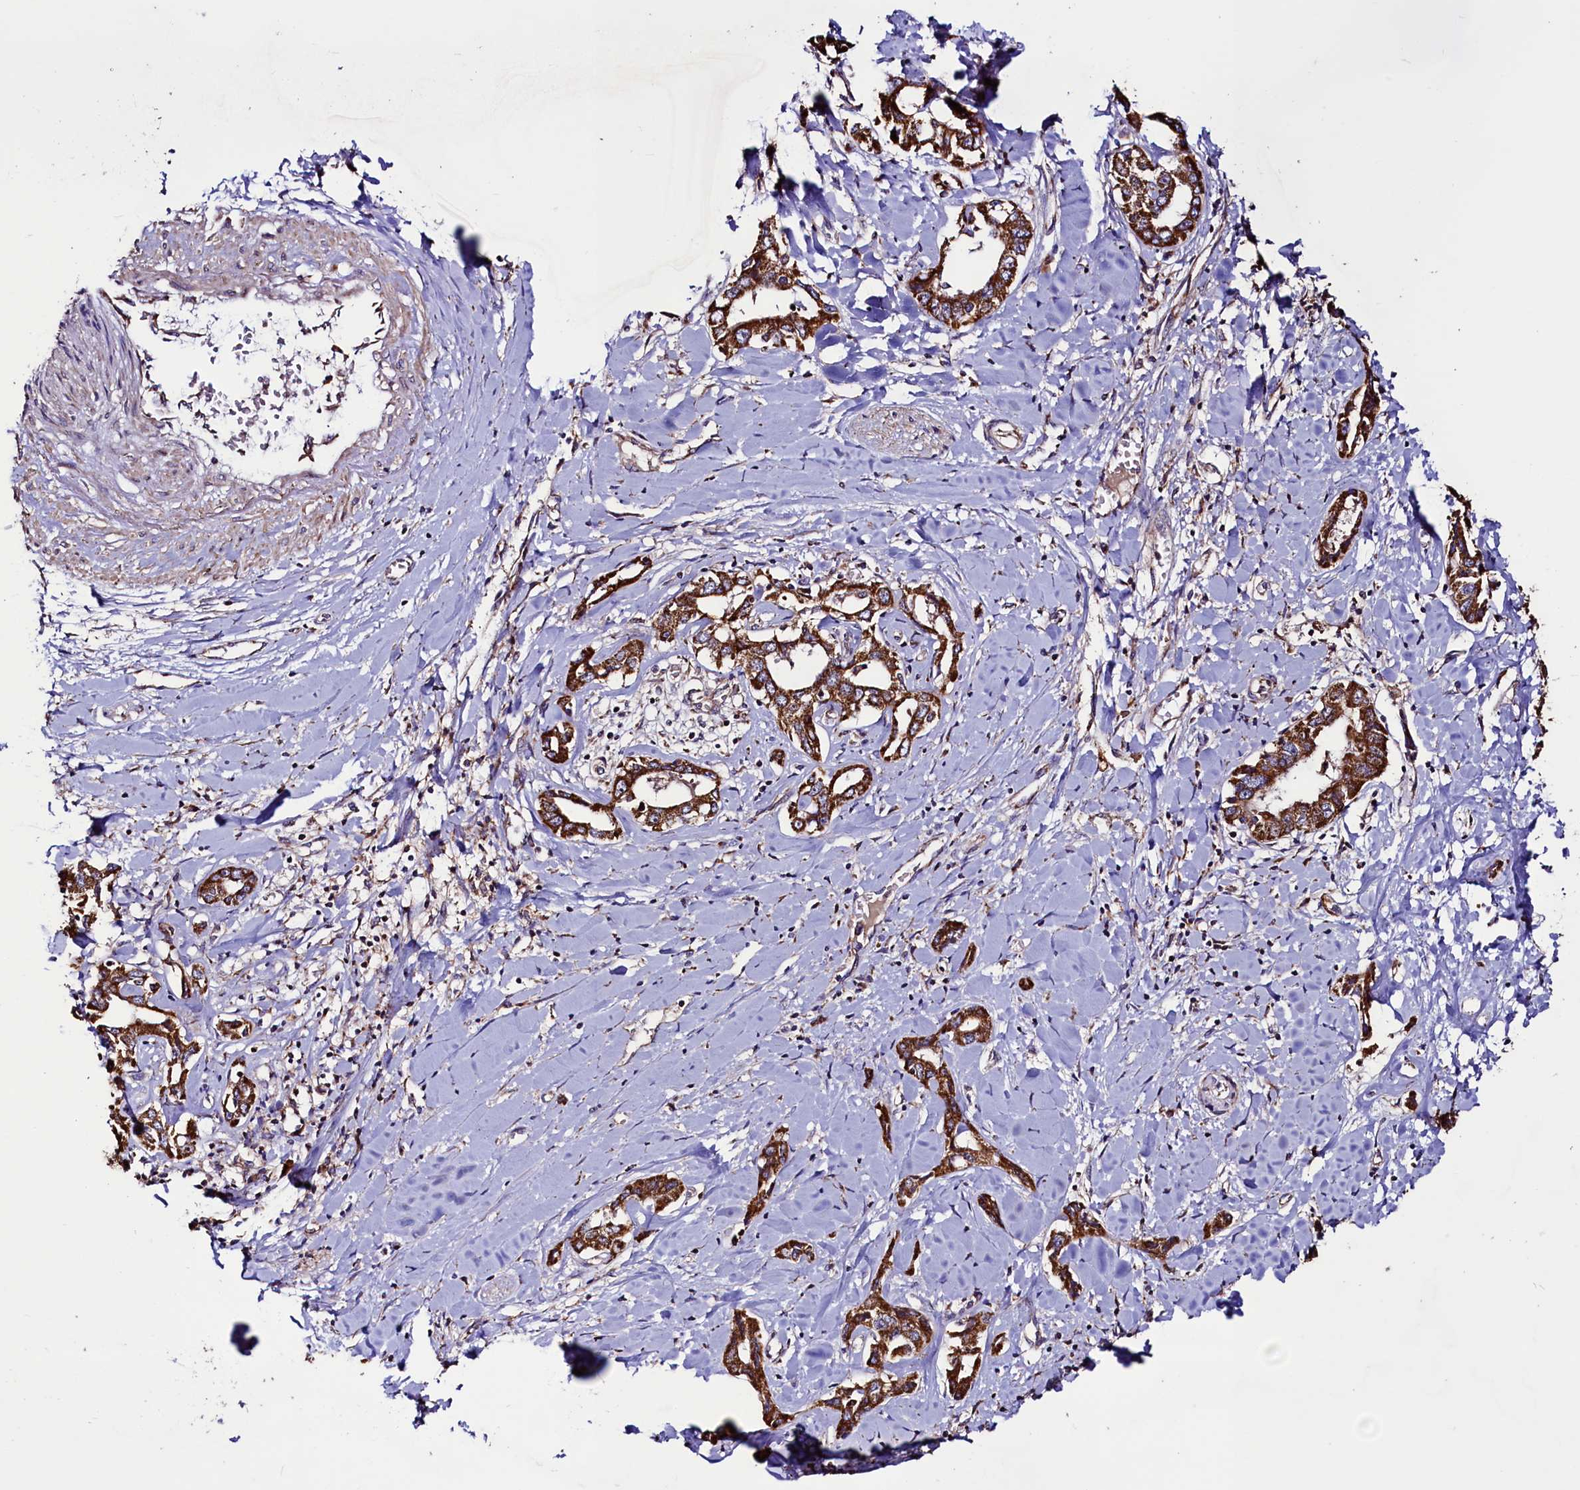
{"staining": {"intensity": "strong", "quantity": ">75%", "location": "cytoplasmic/membranous"}, "tissue": "liver cancer", "cell_type": "Tumor cells", "image_type": "cancer", "snomed": [{"axis": "morphology", "description": "Cholangiocarcinoma"}, {"axis": "topography", "description": "Liver"}], "caption": "Immunohistochemistry (IHC) staining of liver cancer, which exhibits high levels of strong cytoplasmic/membranous expression in approximately >75% of tumor cells indicating strong cytoplasmic/membranous protein positivity. The staining was performed using DAB (3,3'-diaminobenzidine) (brown) for protein detection and nuclei were counterstained in hematoxylin (blue).", "gene": "STARD5", "patient": {"sex": "male", "age": 59}}